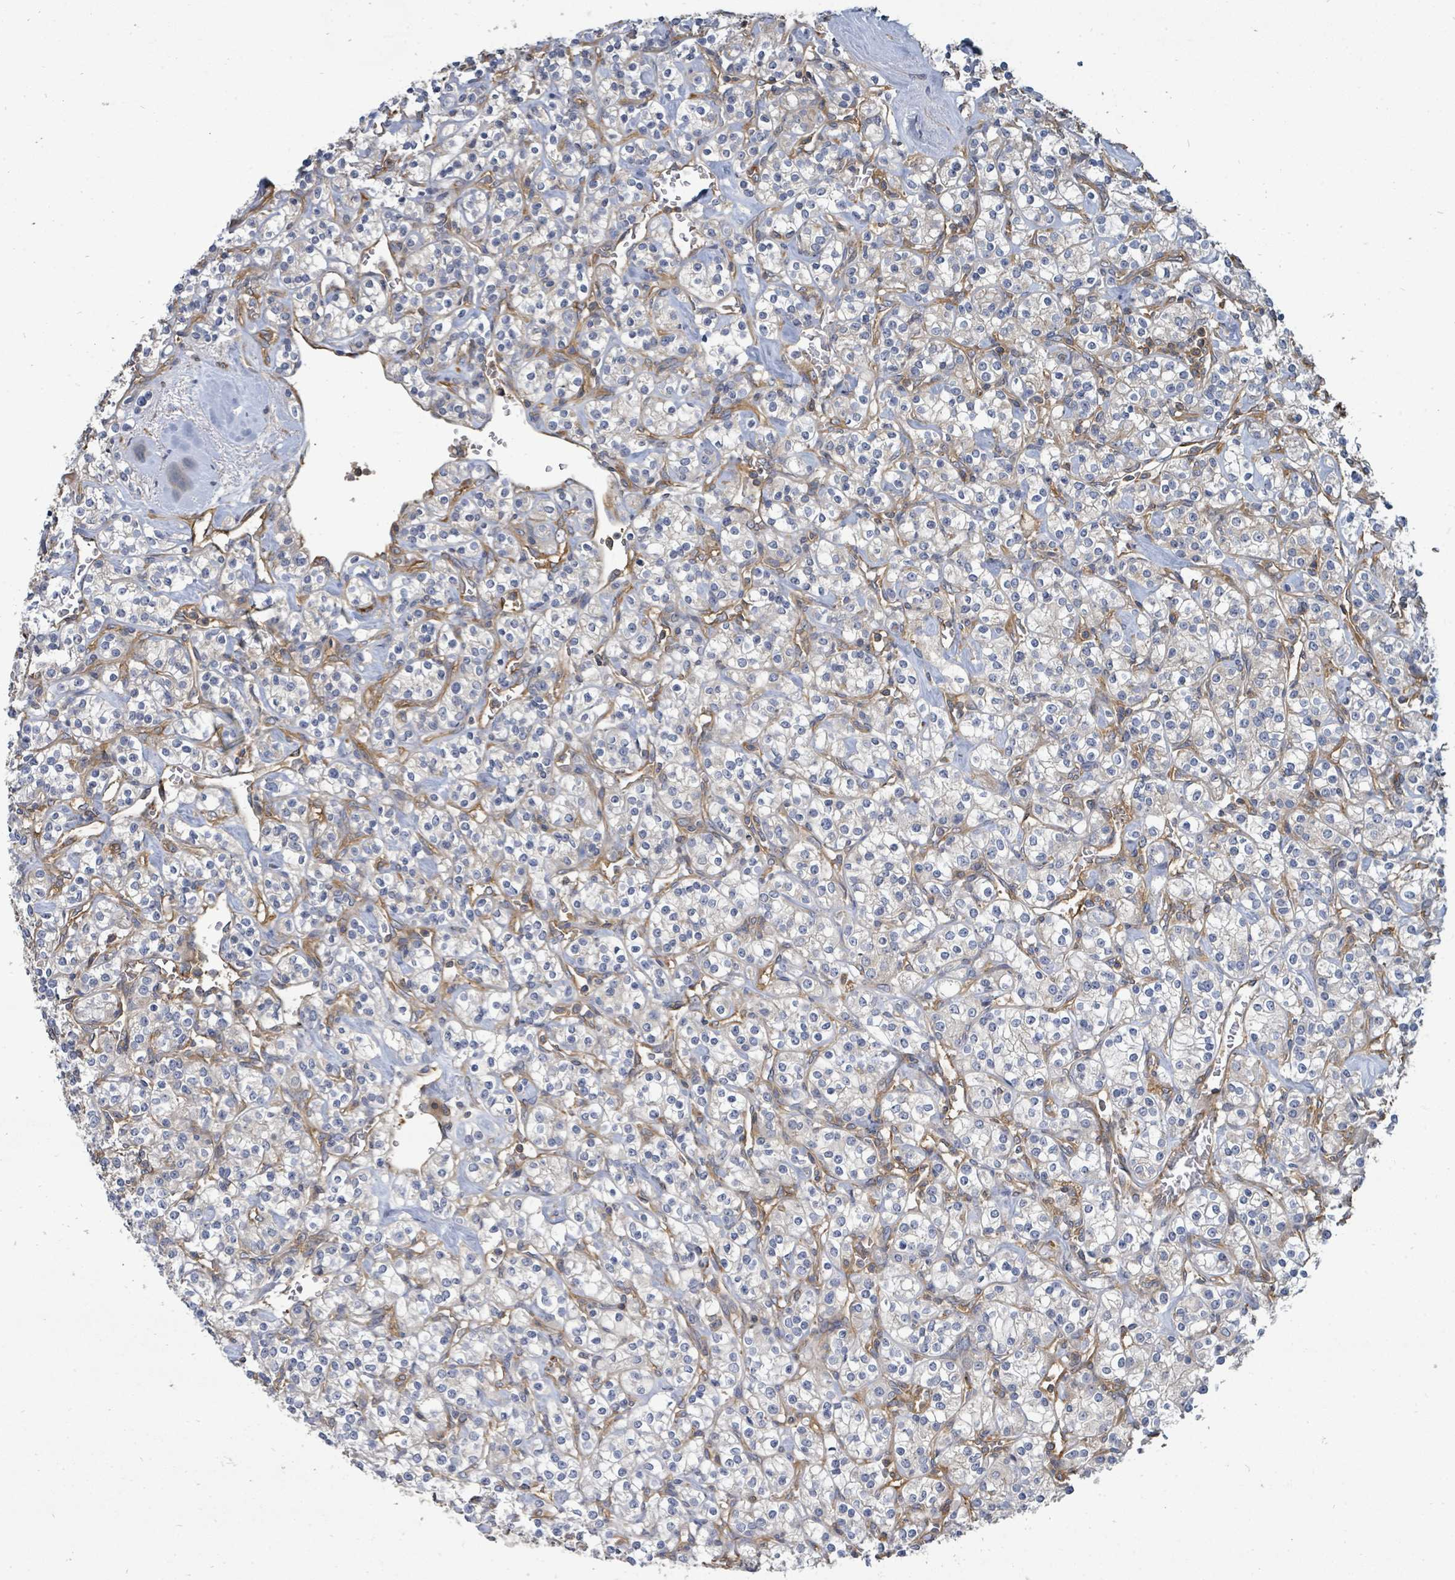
{"staining": {"intensity": "negative", "quantity": "none", "location": "none"}, "tissue": "renal cancer", "cell_type": "Tumor cells", "image_type": "cancer", "snomed": [{"axis": "morphology", "description": "Adenocarcinoma, NOS"}, {"axis": "topography", "description": "Kidney"}], "caption": "DAB immunohistochemical staining of human renal cancer (adenocarcinoma) reveals no significant positivity in tumor cells.", "gene": "BOLA2B", "patient": {"sex": "male", "age": 77}}